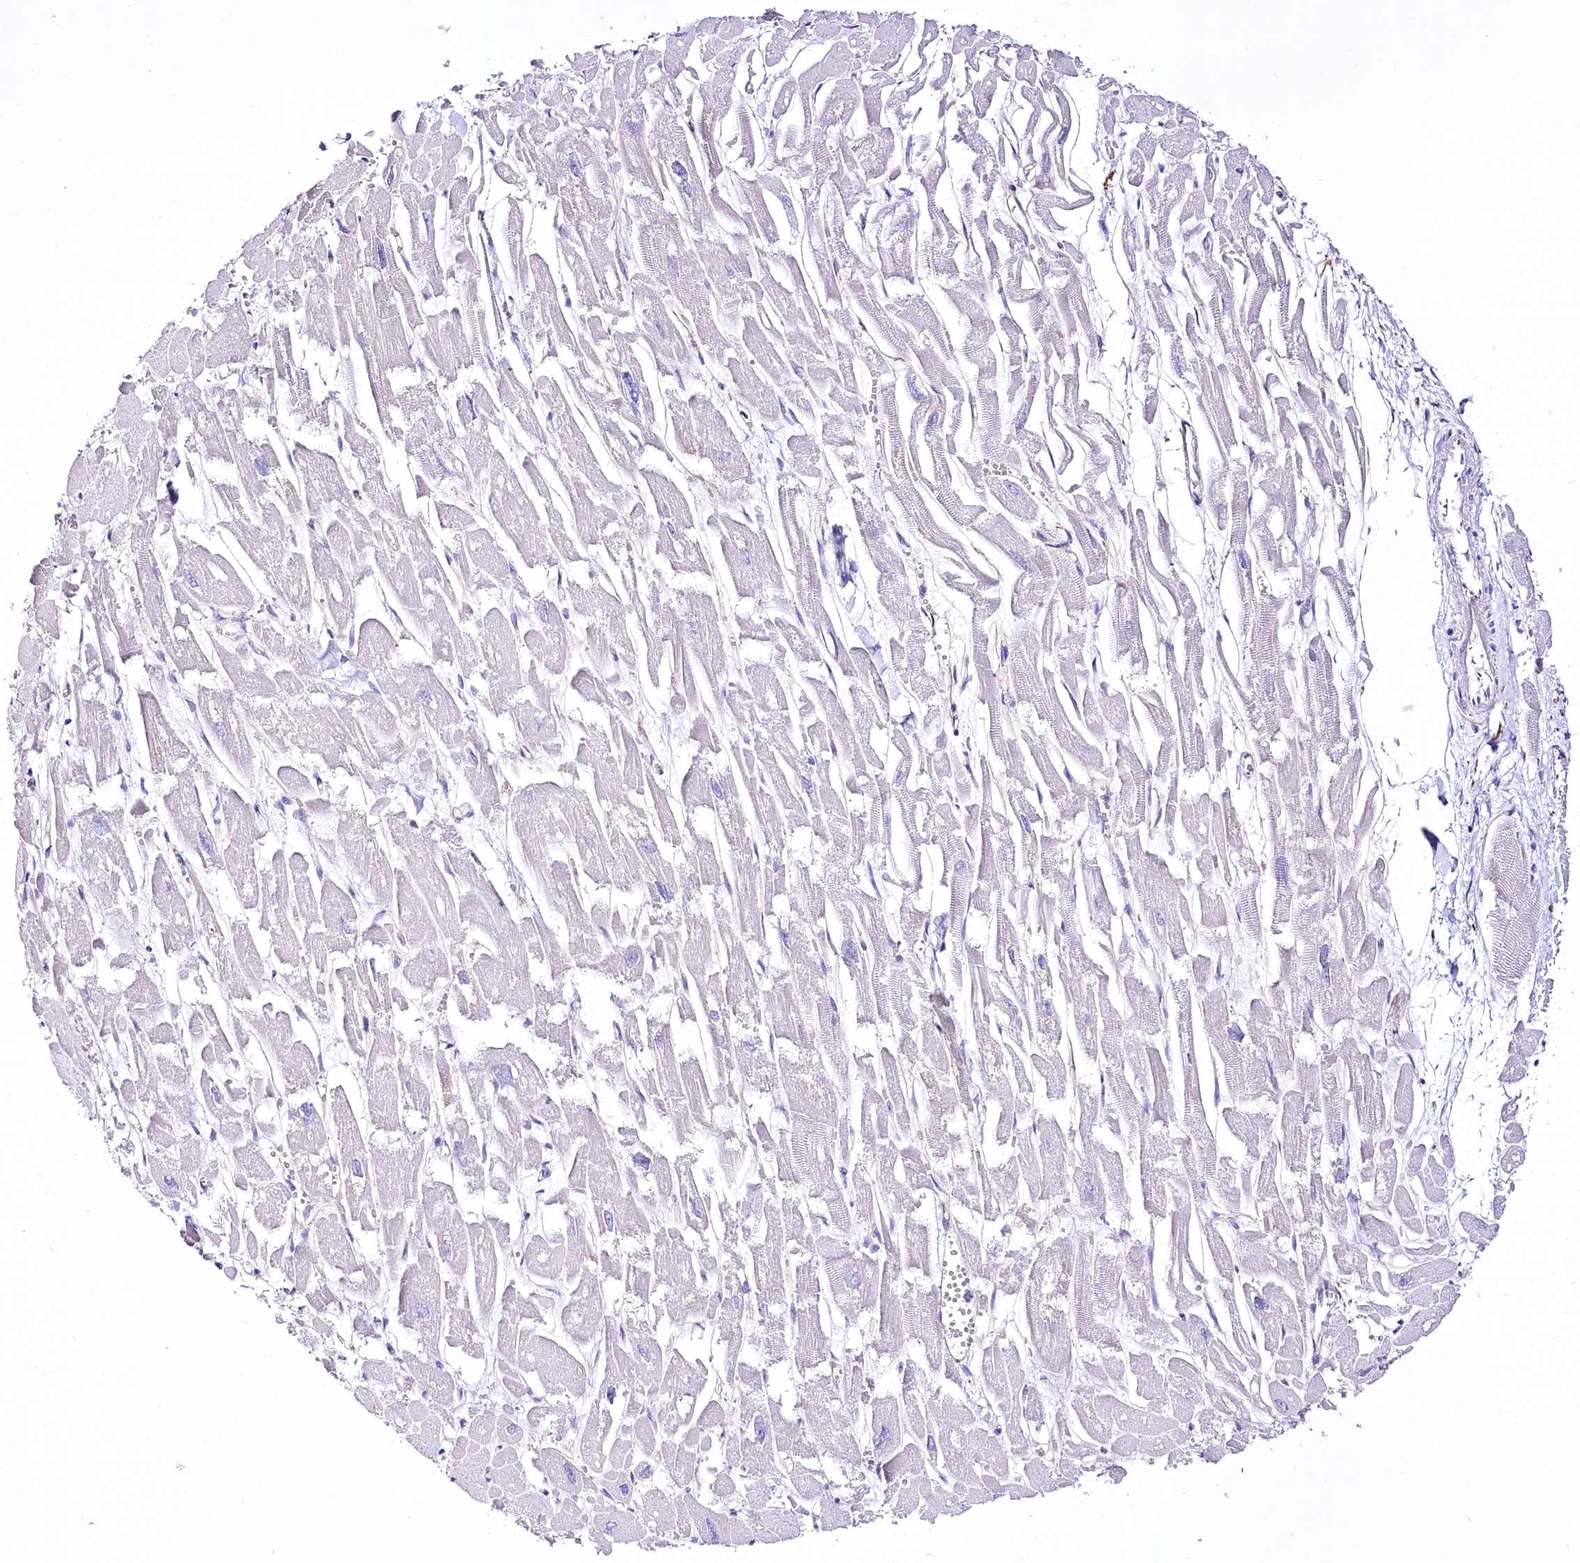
{"staining": {"intensity": "negative", "quantity": "none", "location": "none"}, "tissue": "heart muscle", "cell_type": "Cardiomyocytes", "image_type": "normal", "snomed": [{"axis": "morphology", "description": "Normal tissue, NOS"}, {"axis": "topography", "description": "Heart"}], "caption": "Immunohistochemistry (IHC) histopathology image of unremarkable heart muscle stained for a protein (brown), which exhibits no expression in cardiomyocytes.", "gene": "LRRC34", "patient": {"sex": "male", "age": 54}}